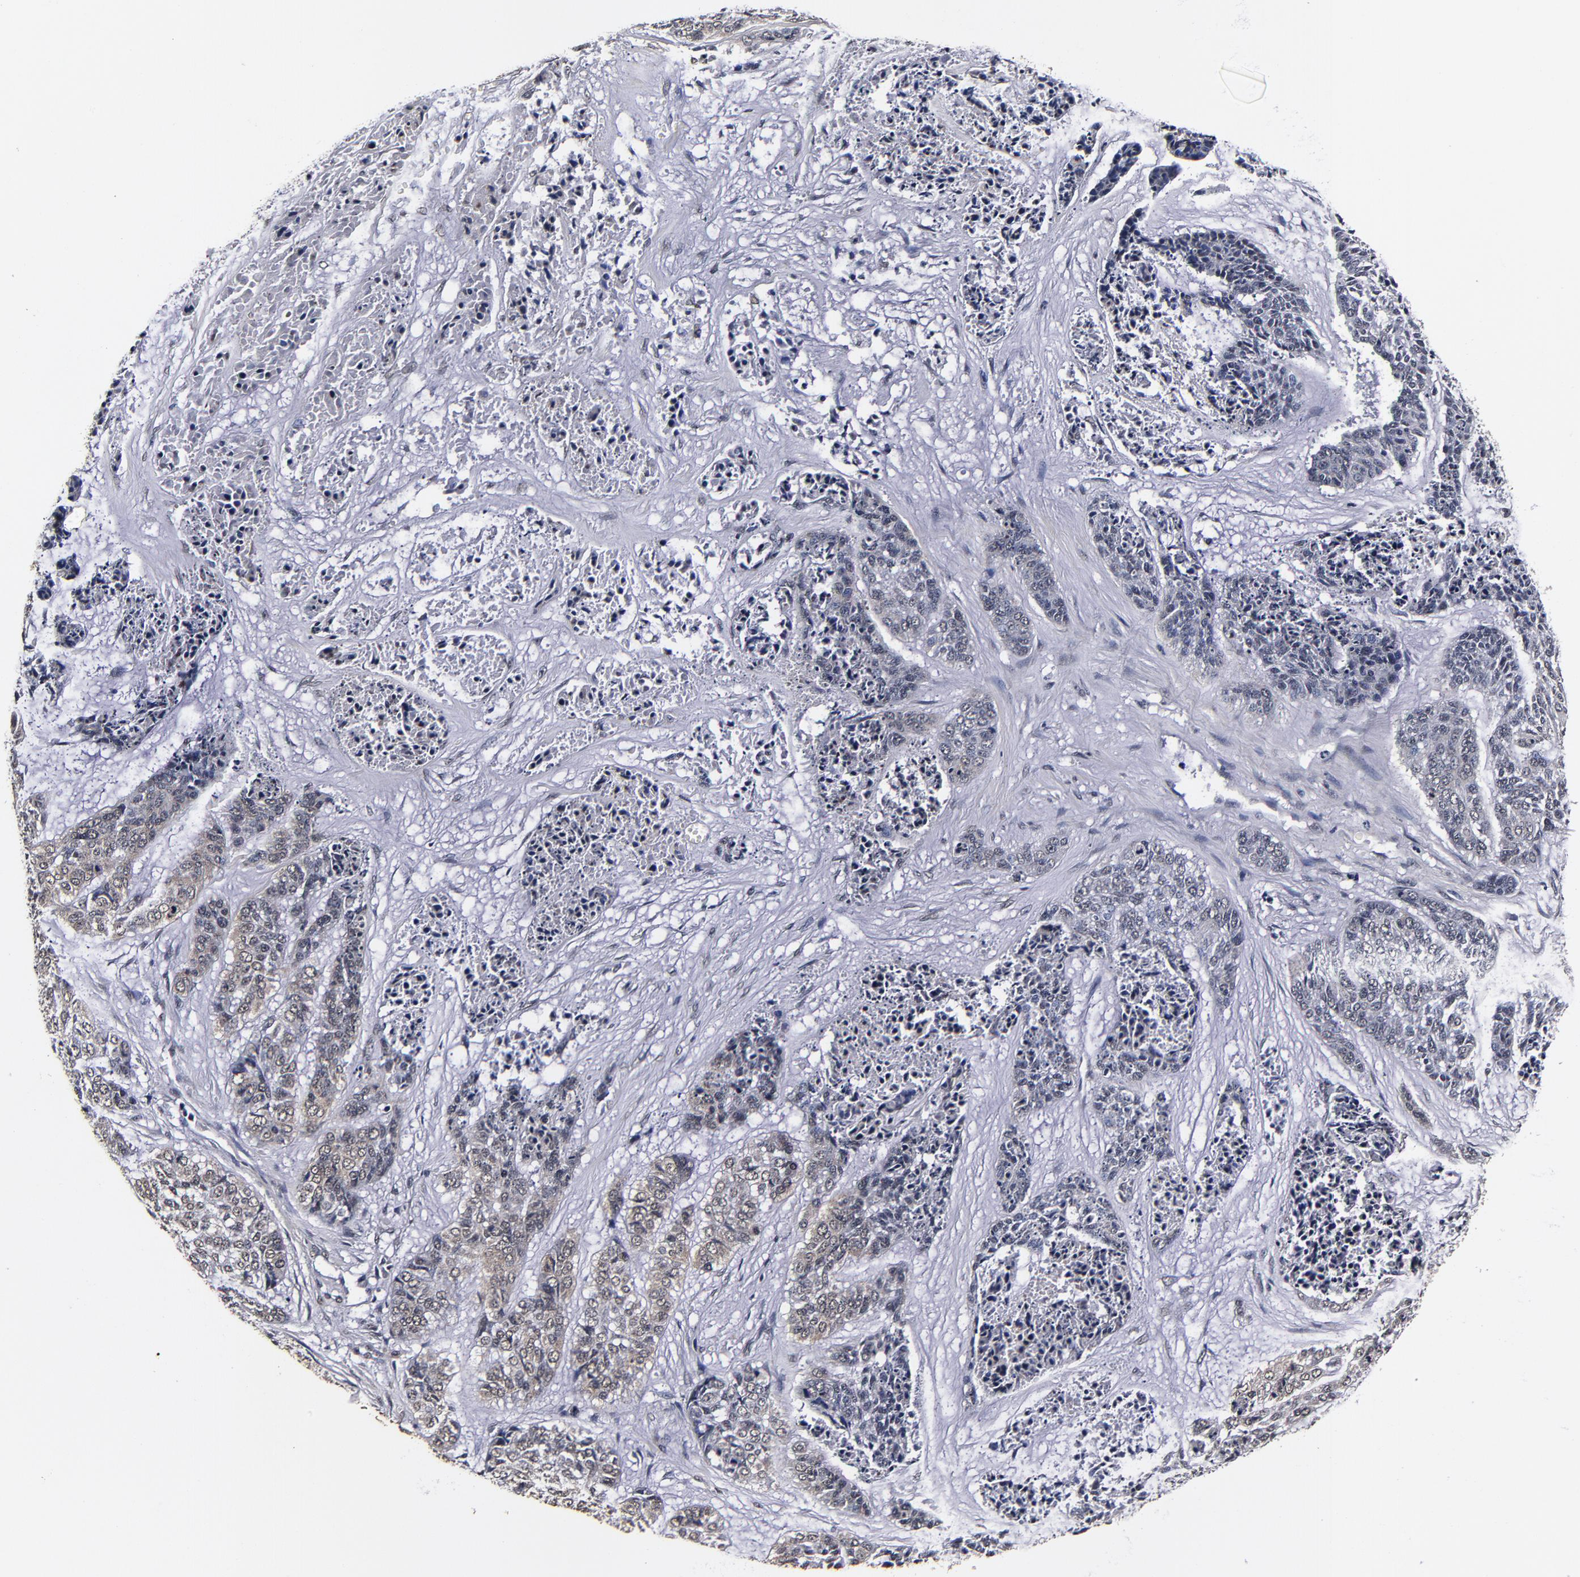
{"staining": {"intensity": "weak", "quantity": "25%-75%", "location": "cytoplasmic/membranous"}, "tissue": "skin cancer", "cell_type": "Tumor cells", "image_type": "cancer", "snomed": [{"axis": "morphology", "description": "Basal cell carcinoma"}, {"axis": "topography", "description": "Skin"}], "caption": "Skin basal cell carcinoma stained with a protein marker reveals weak staining in tumor cells.", "gene": "MMP15", "patient": {"sex": "female", "age": 64}}